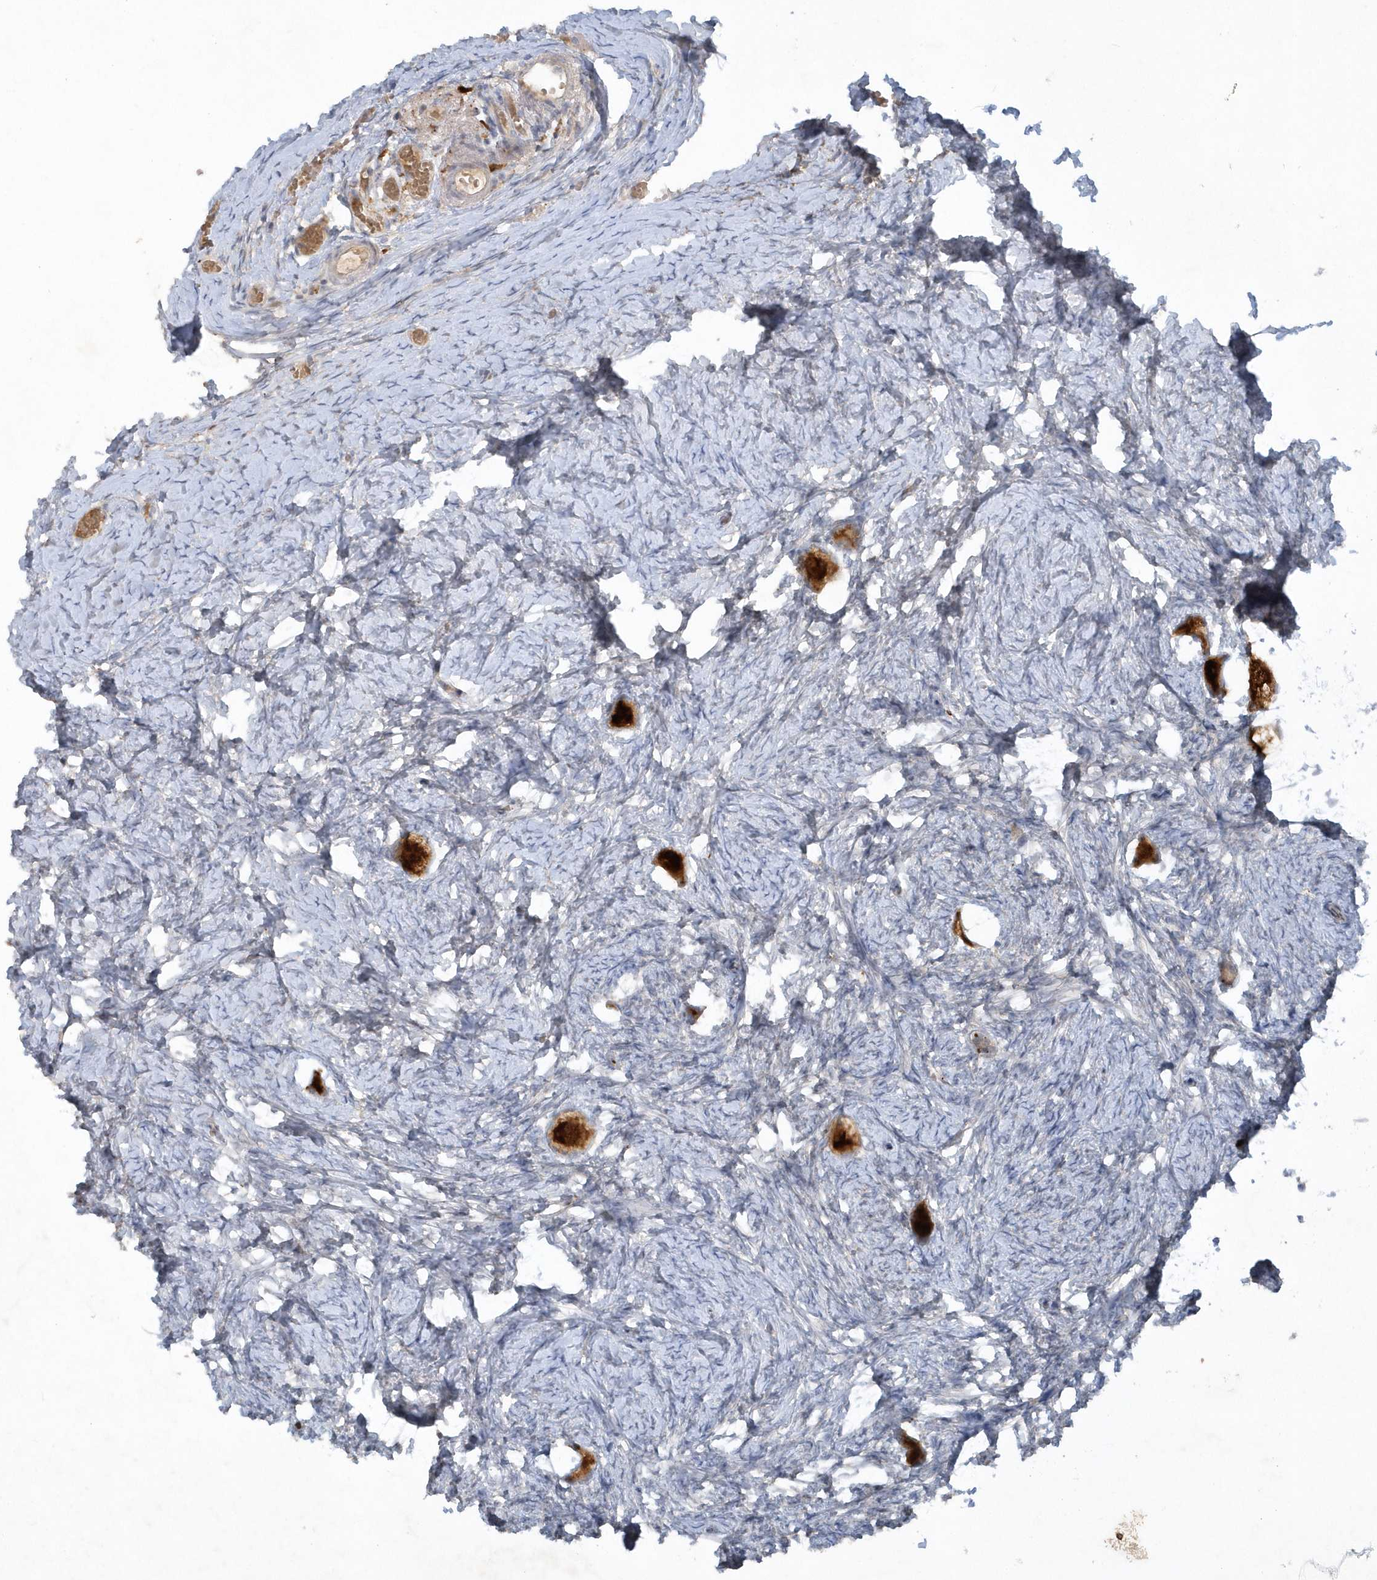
{"staining": {"intensity": "strong", "quantity": ">75%", "location": "cytoplasmic/membranous"}, "tissue": "ovary", "cell_type": "Follicle cells", "image_type": "normal", "snomed": [{"axis": "morphology", "description": "Normal tissue, NOS"}, {"axis": "topography", "description": "Ovary"}], "caption": "Unremarkable ovary exhibits strong cytoplasmic/membranous expression in about >75% of follicle cells The staining was performed using DAB to visualize the protein expression in brown, while the nuclei were stained in blue with hematoxylin (Magnification: 20x)..", "gene": "THG1L", "patient": {"sex": "female", "age": 27}}